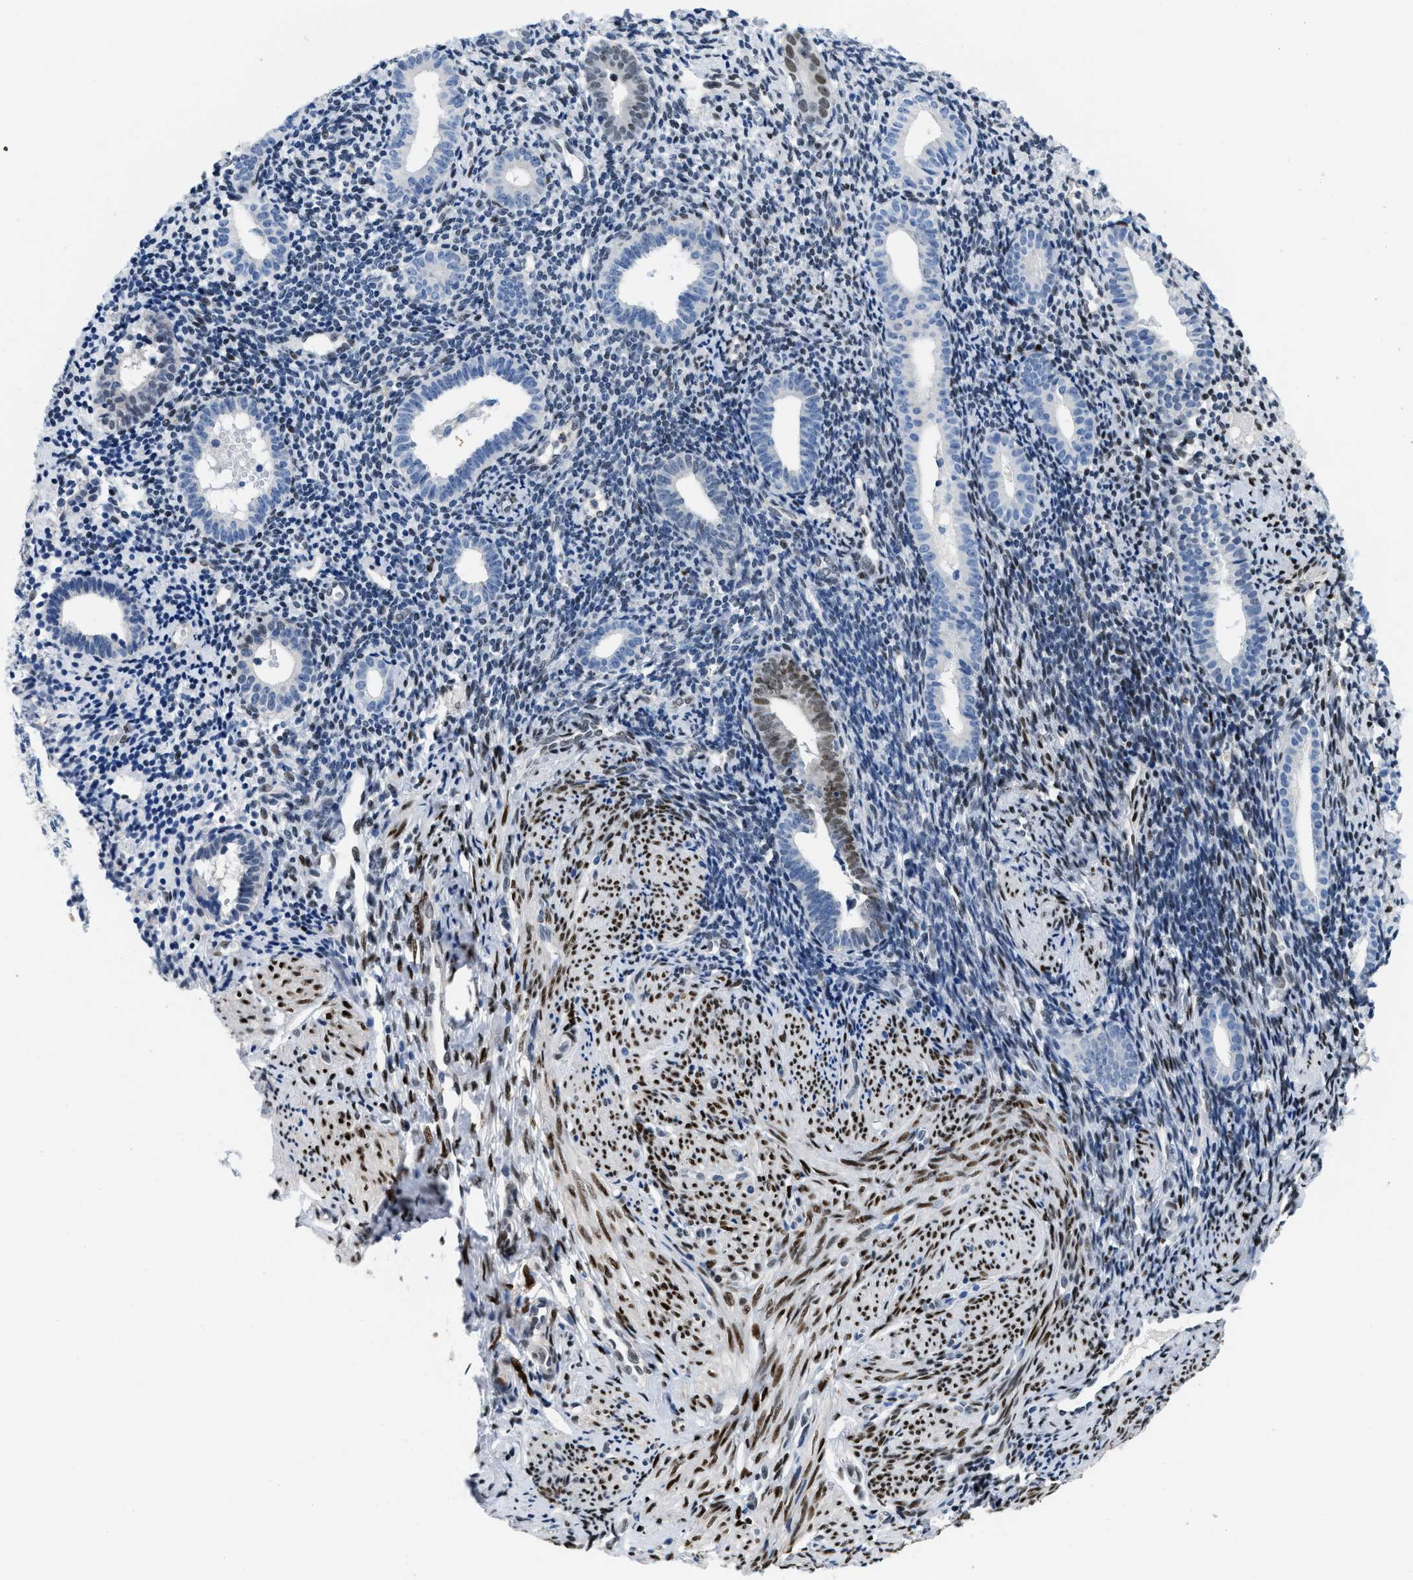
{"staining": {"intensity": "moderate", "quantity": "<25%", "location": "nuclear"}, "tissue": "endometrium", "cell_type": "Cells in endometrial stroma", "image_type": "normal", "snomed": [{"axis": "morphology", "description": "Normal tissue, NOS"}, {"axis": "topography", "description": "Endometrium"}], "caption": "An IHC micrograph of unremarkable tissue is shown. Protein staining in brown labels moderate nuclear positivity in endometrium within cells in endometrial stroma.", "gene": "NFIX", "patient": {"sex": "female", "age": 50}}